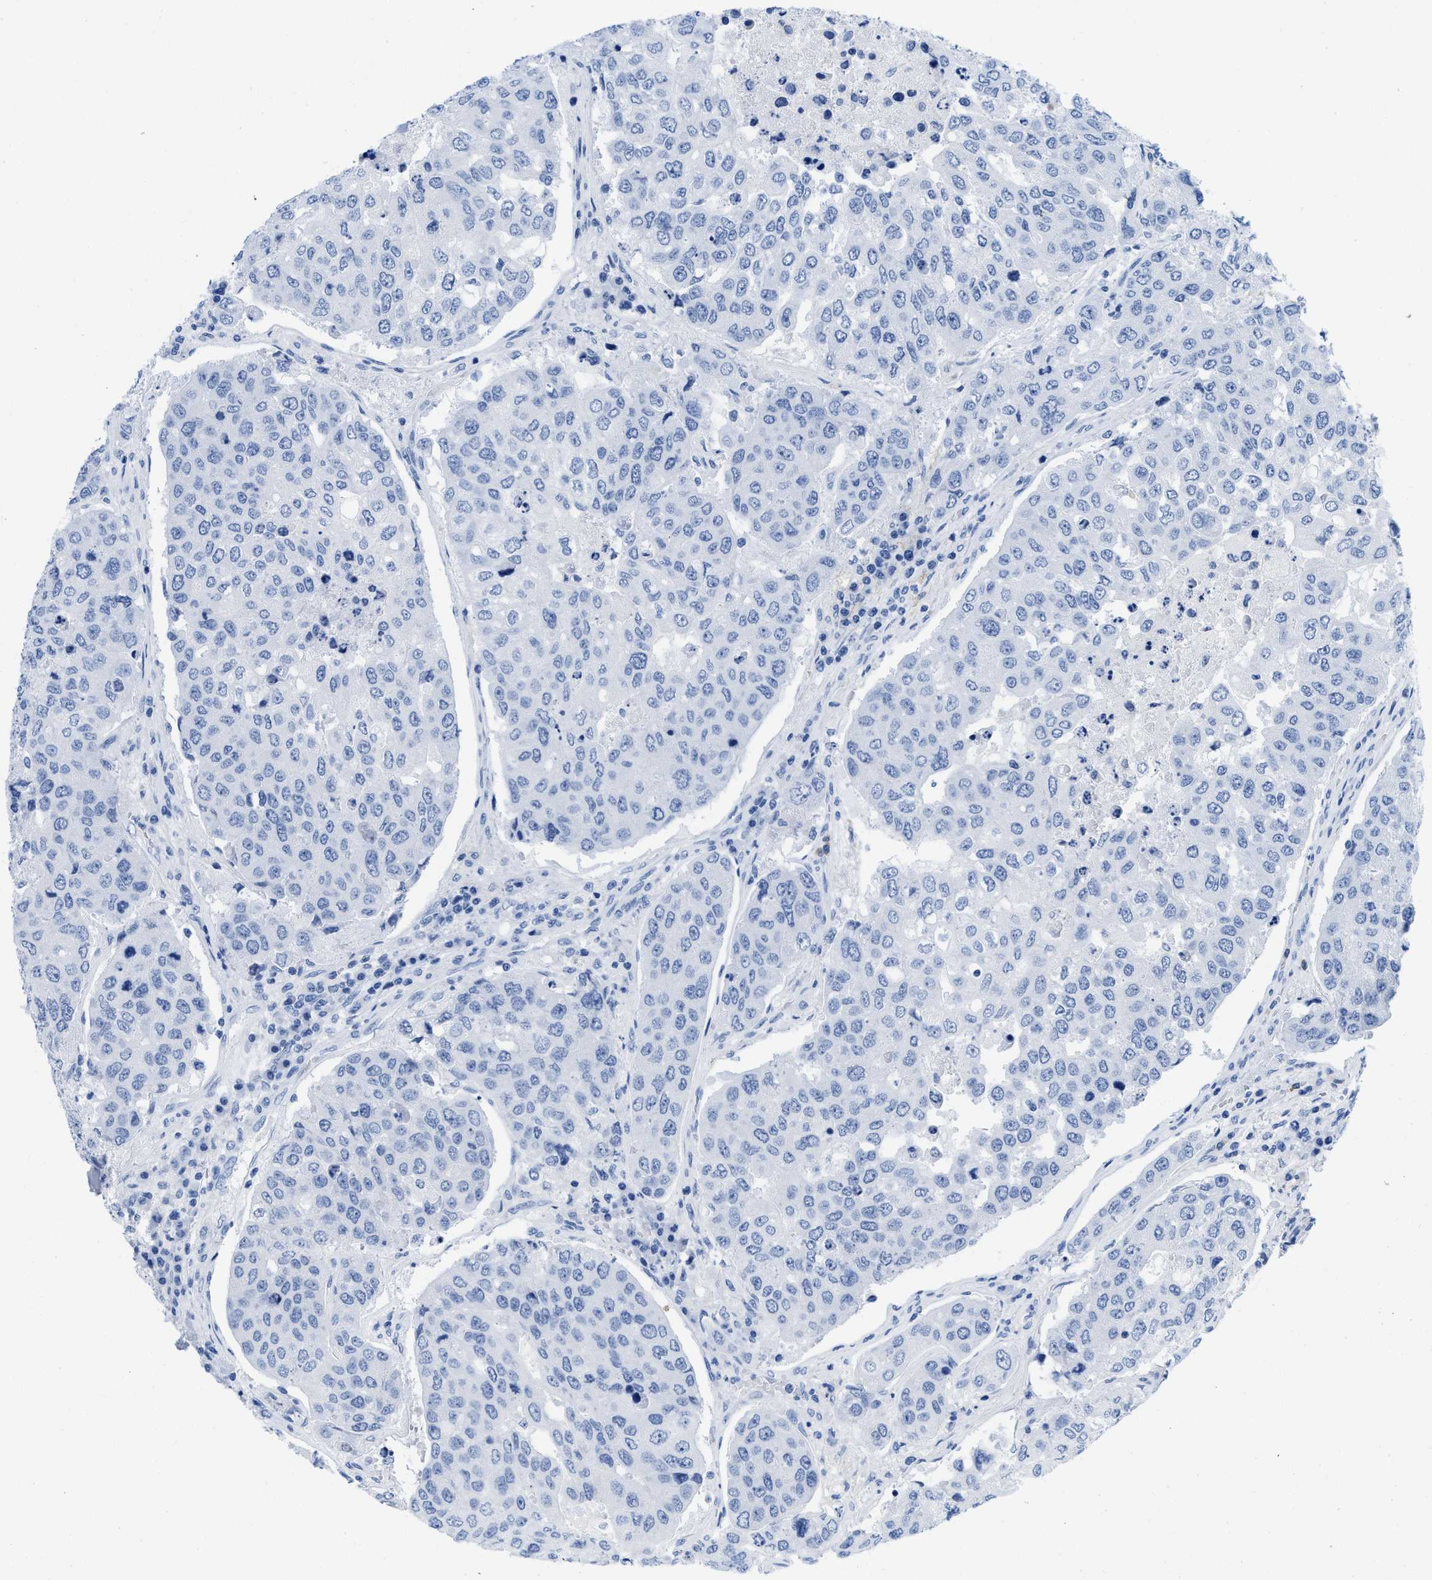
{"staining": {"intensity": "negative", "quantity": "none", "location": "none"}, "tissue": "urothelial cancer", "cell_type": "Tumor cells", "image_type": "cancer", "snomed": [{"axis": "morphology", "description": "Urothelial carcinoma, High grade"}, {"axis": "topography", "description": "Lymph node"}, {"axis": "topography", "description": "Urinary bladder"}], "caption": "Urothelial carcinoma (high-grade) was stained to show a protein in brown. There is no significant positivity in tumor cells.", "gene": "CR1", "patient": {"sex": "male", "age": 51}}